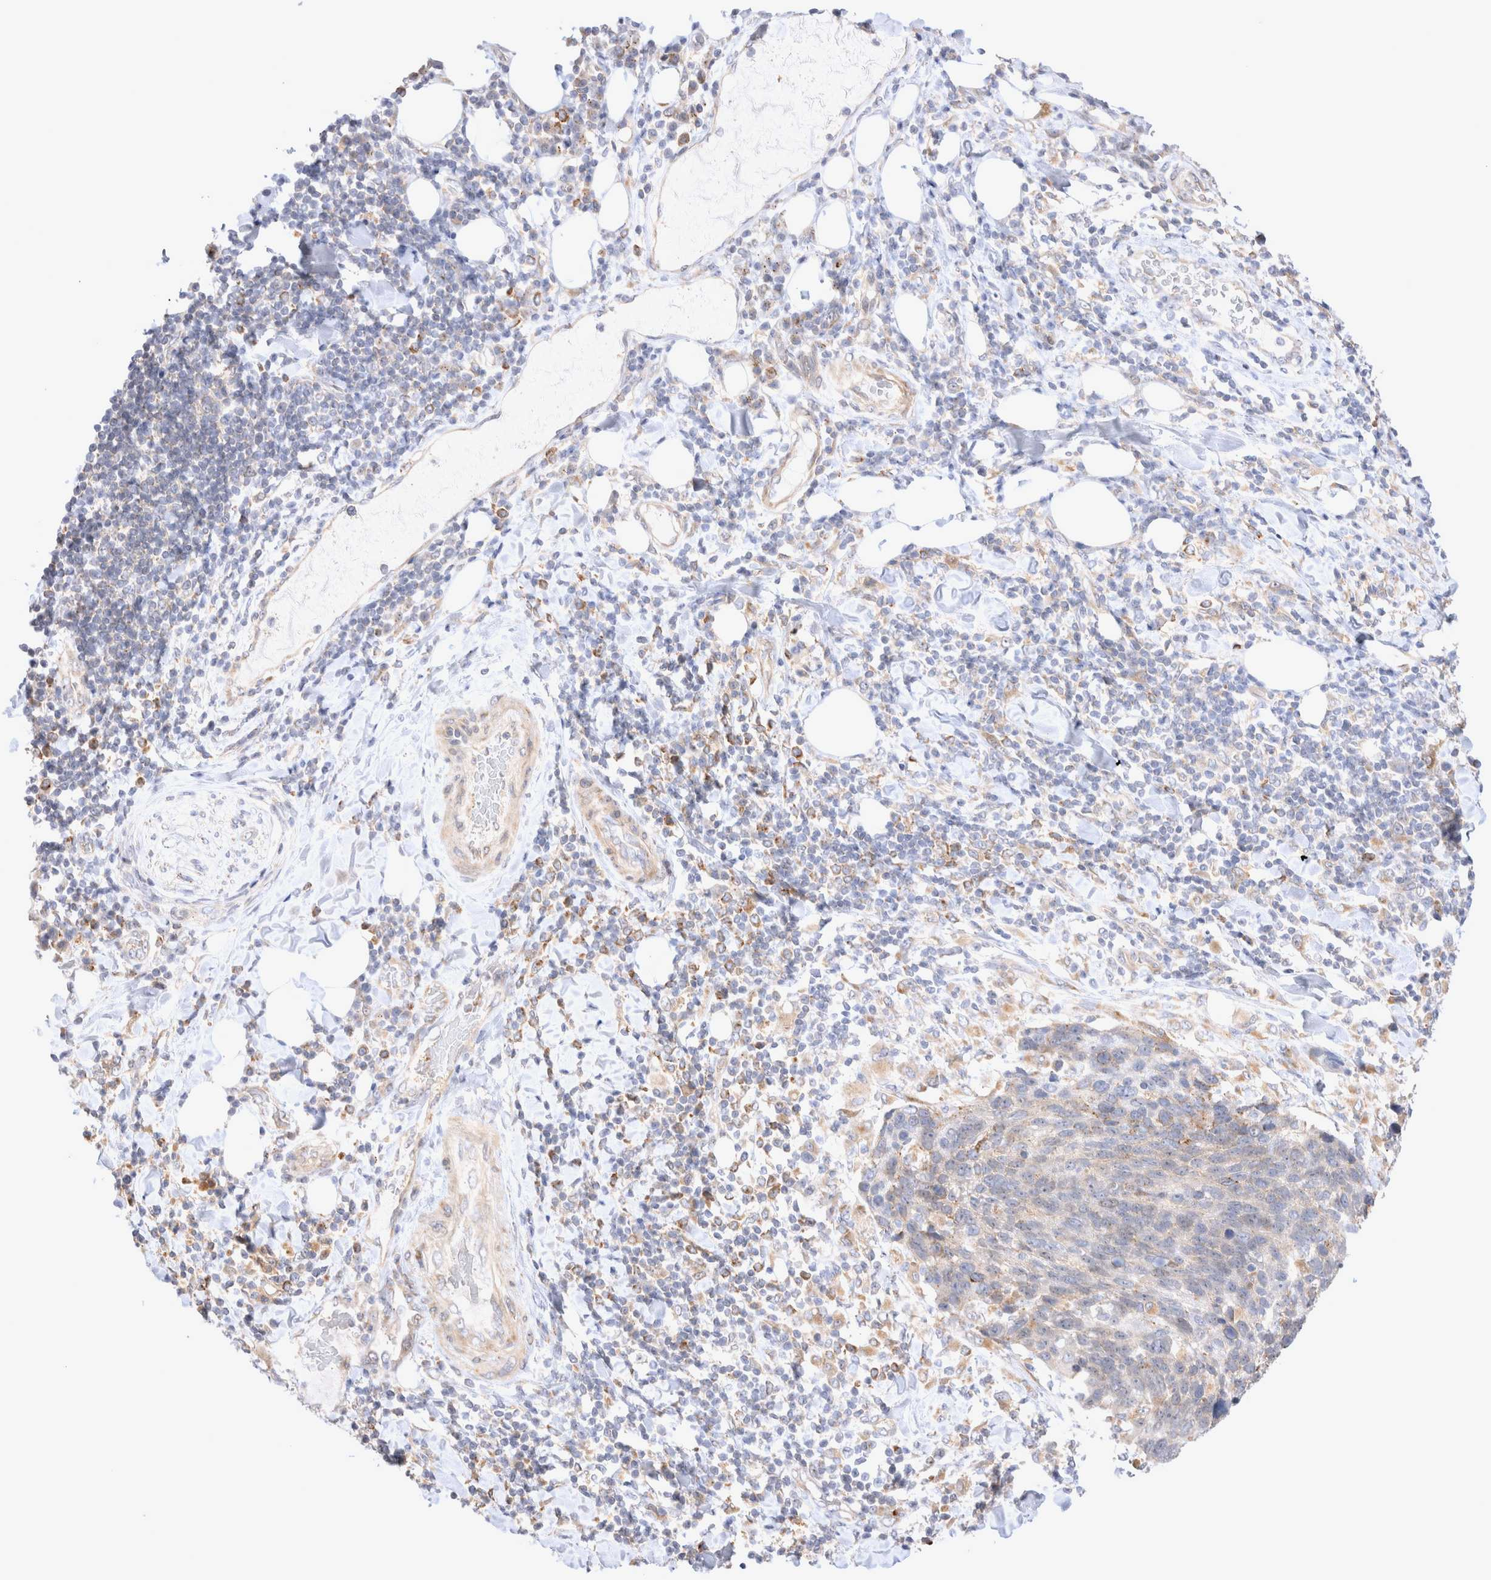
{"staining": {"intensity": "weak", "quantity": "<25%", "location": "cytoplasmic/membranous"}, "tissue": "lung cancer", "cell_type": "Tumor cells", "image_type": "cancer", "snomed": [{"axis": "morphology", "description": "Squamous cell carcinoma, NOS"}, {"axis": "topography", "description": "Lung"}], "caption": "IHC image of neoplastic tissue: human lung cancer (squamous cell carcinoma) stained with DAB shows no significant protein positivity in tumor cells.", "gene": "NPC1", "patient": {"sex": "male", "age": 66}}